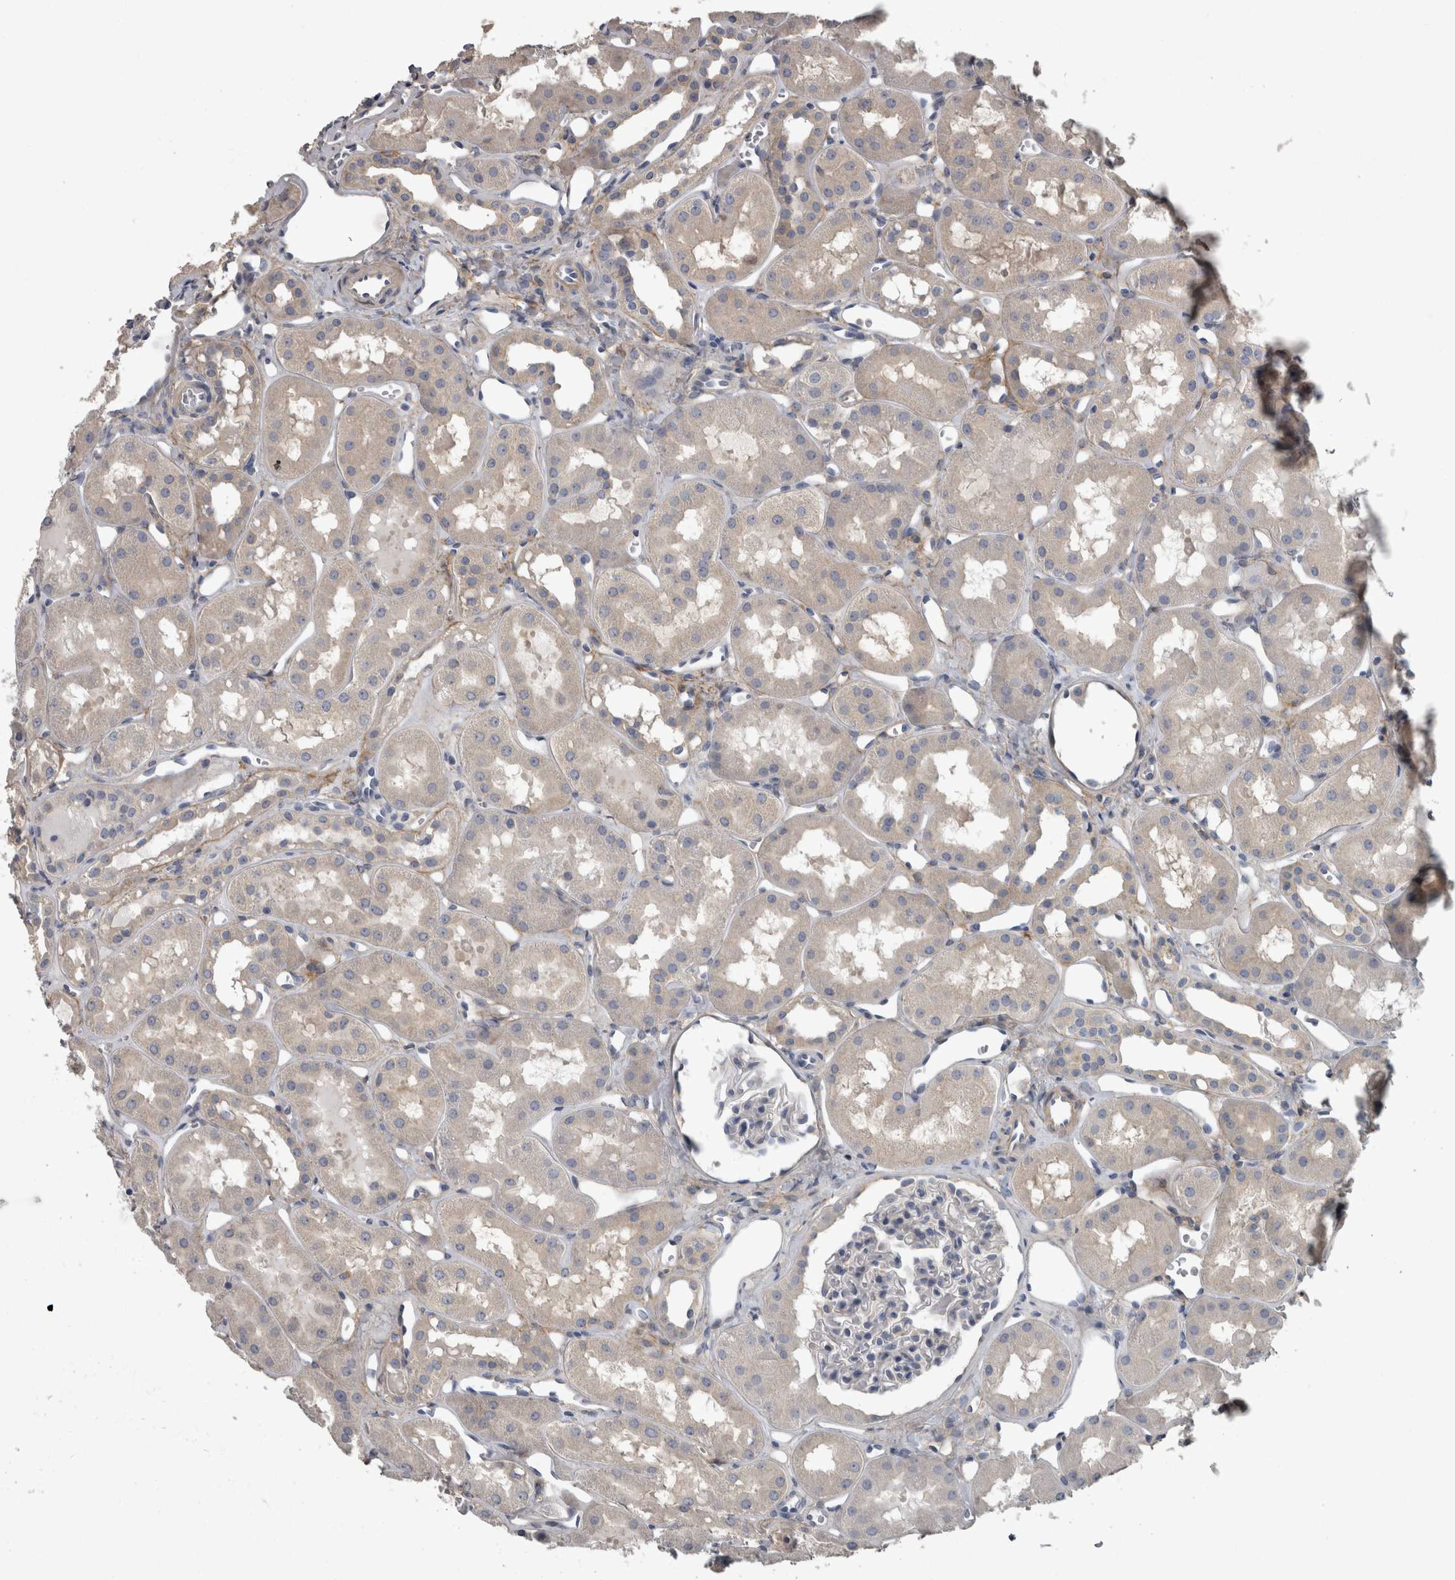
{"staining": {"intensity": "negative", "quantity": "none", "location": "none"}, "tissue": "kidney", "cell_type": "Cells in glomeruli", "image_type": "normal", "snomed": [{"axis": "morphology", "description": "Normal tissue, NOS"}, {"axis": "topography", "description": "Kidney"}], "caption": "This image is of normal kidney stained with immunohistochemistry (IHC) to label a protein in brown with the nuclei are counter-stained blue. There is no staining in cells in glomeruli. The staining is performed using DAB (3,3'-diaminobenzidine) brown chromogen with nuclei counter-stained in using hematoxylin.", "gene": "EFEMP2", "patient": {"sex": "male", "age": 16}}